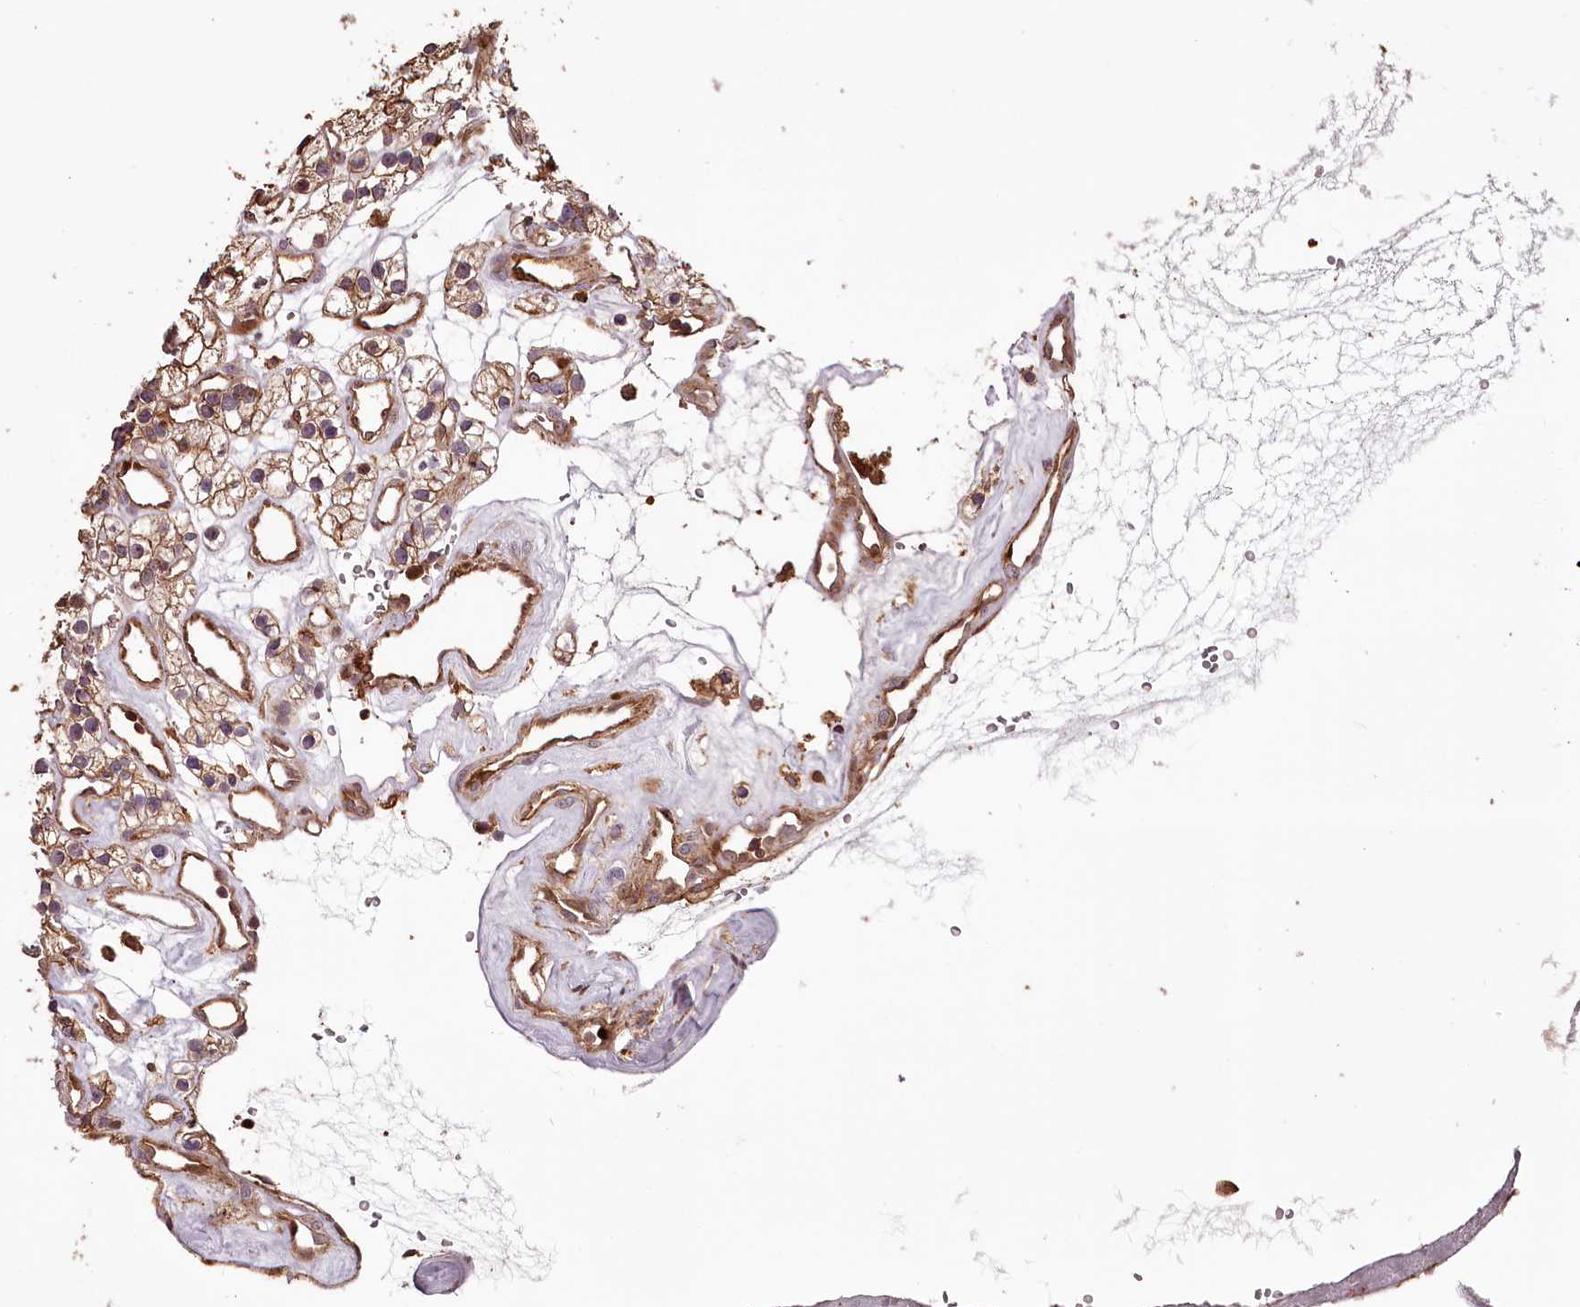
{"staining": {"intensity": "moderate", "quantity": ">75%", "location": "cytoplasmic/membranous"}, "tissue": "renal cancer", "cell_type": "Tumor cells", "image_type": "cancer", "snomed": [{"axis": "morphology", "description": "Adenocarcinoma, NOS"}, {"axis": "topography", "description": "Kidney"}], "caption": "This is a photomicrograph of immunohistochemistry (IHC) staining of renal adenocarcinoma, which shows moderate staining in the cytoplasmic/membranous of tumor cells.", "gene": "KIF14", "patient": {"sex": "female", "age": 57}}